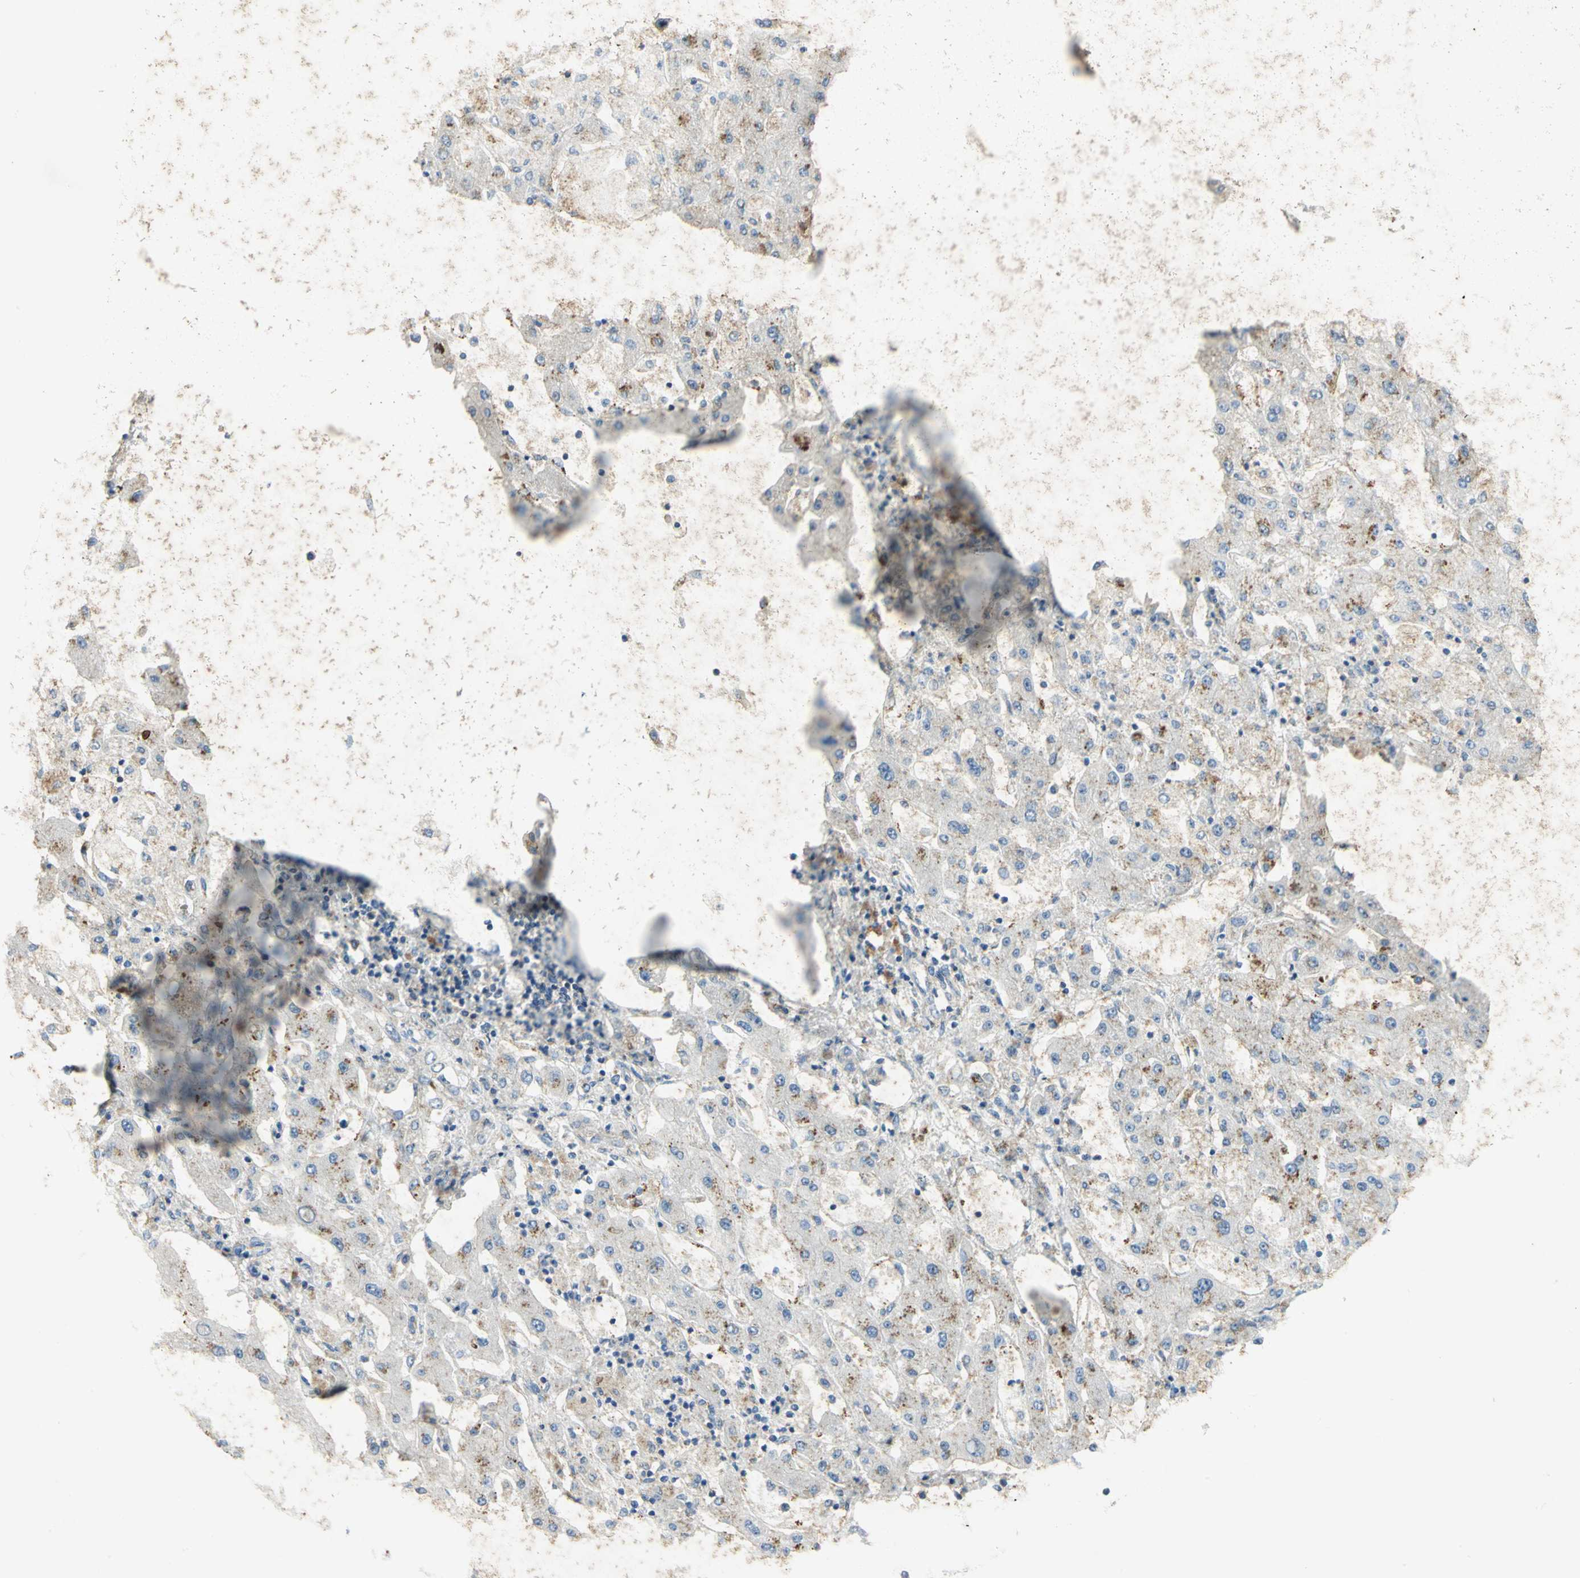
{"staining": {"intensity": "moderate", "quantity": "25%-75%", "location": "cytoplasmic/membranous"}, "tissue": "liver cancer", "cell_type": "Tumor cells", "image_type": "cancer", "snomed": [{"axis": "morphology", "description": "Cholangiocarcinoma"}, {"axis": "topography", "description": "Liver"}], "caption": "Liver cholangiocarcinoma was stained to show a protein in brown. There is medium levels of moderate cytoplasmic/membranous positivity in about 25%-75% of tumor cells.", "gene": "PPIA", "patient": {"sex": "male", "age": 50}}